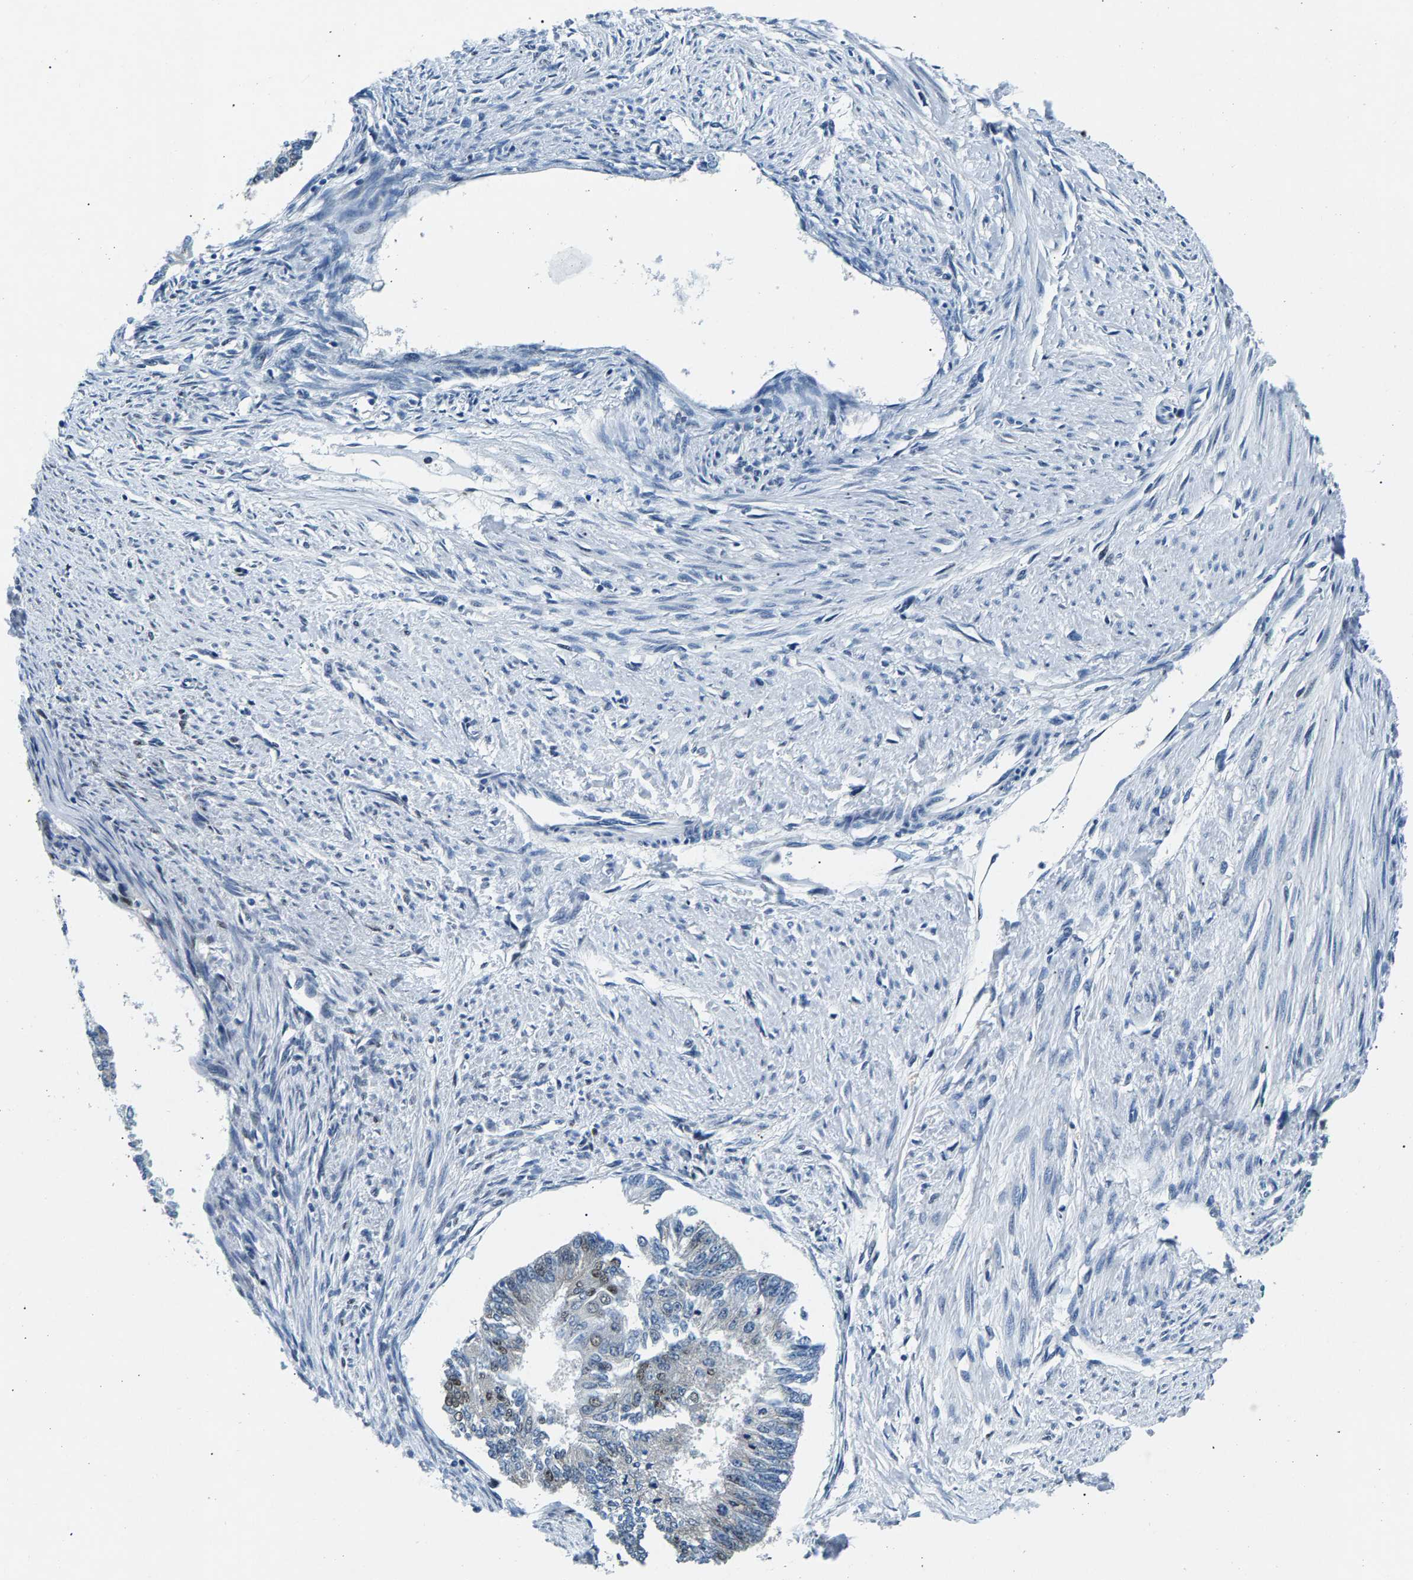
{"staining": {"intensity": "weak", "quantity": "<25%", "location": "nuclear"}, "tissue": "endometrial cancer", "cell_type": "Tumor cells", "image_type": "cancer", "snomed": [{"axis": "morphology", "description": "Adenocarcinoma, NOS"}, {"axis": "topography", "description": "Endometrium"}], "caption": "Image shows no significant protein positivity in tumor cells of endometrial cancer.", "gene": "ATF2", "patient": {"sex": "female", "age": 32}}